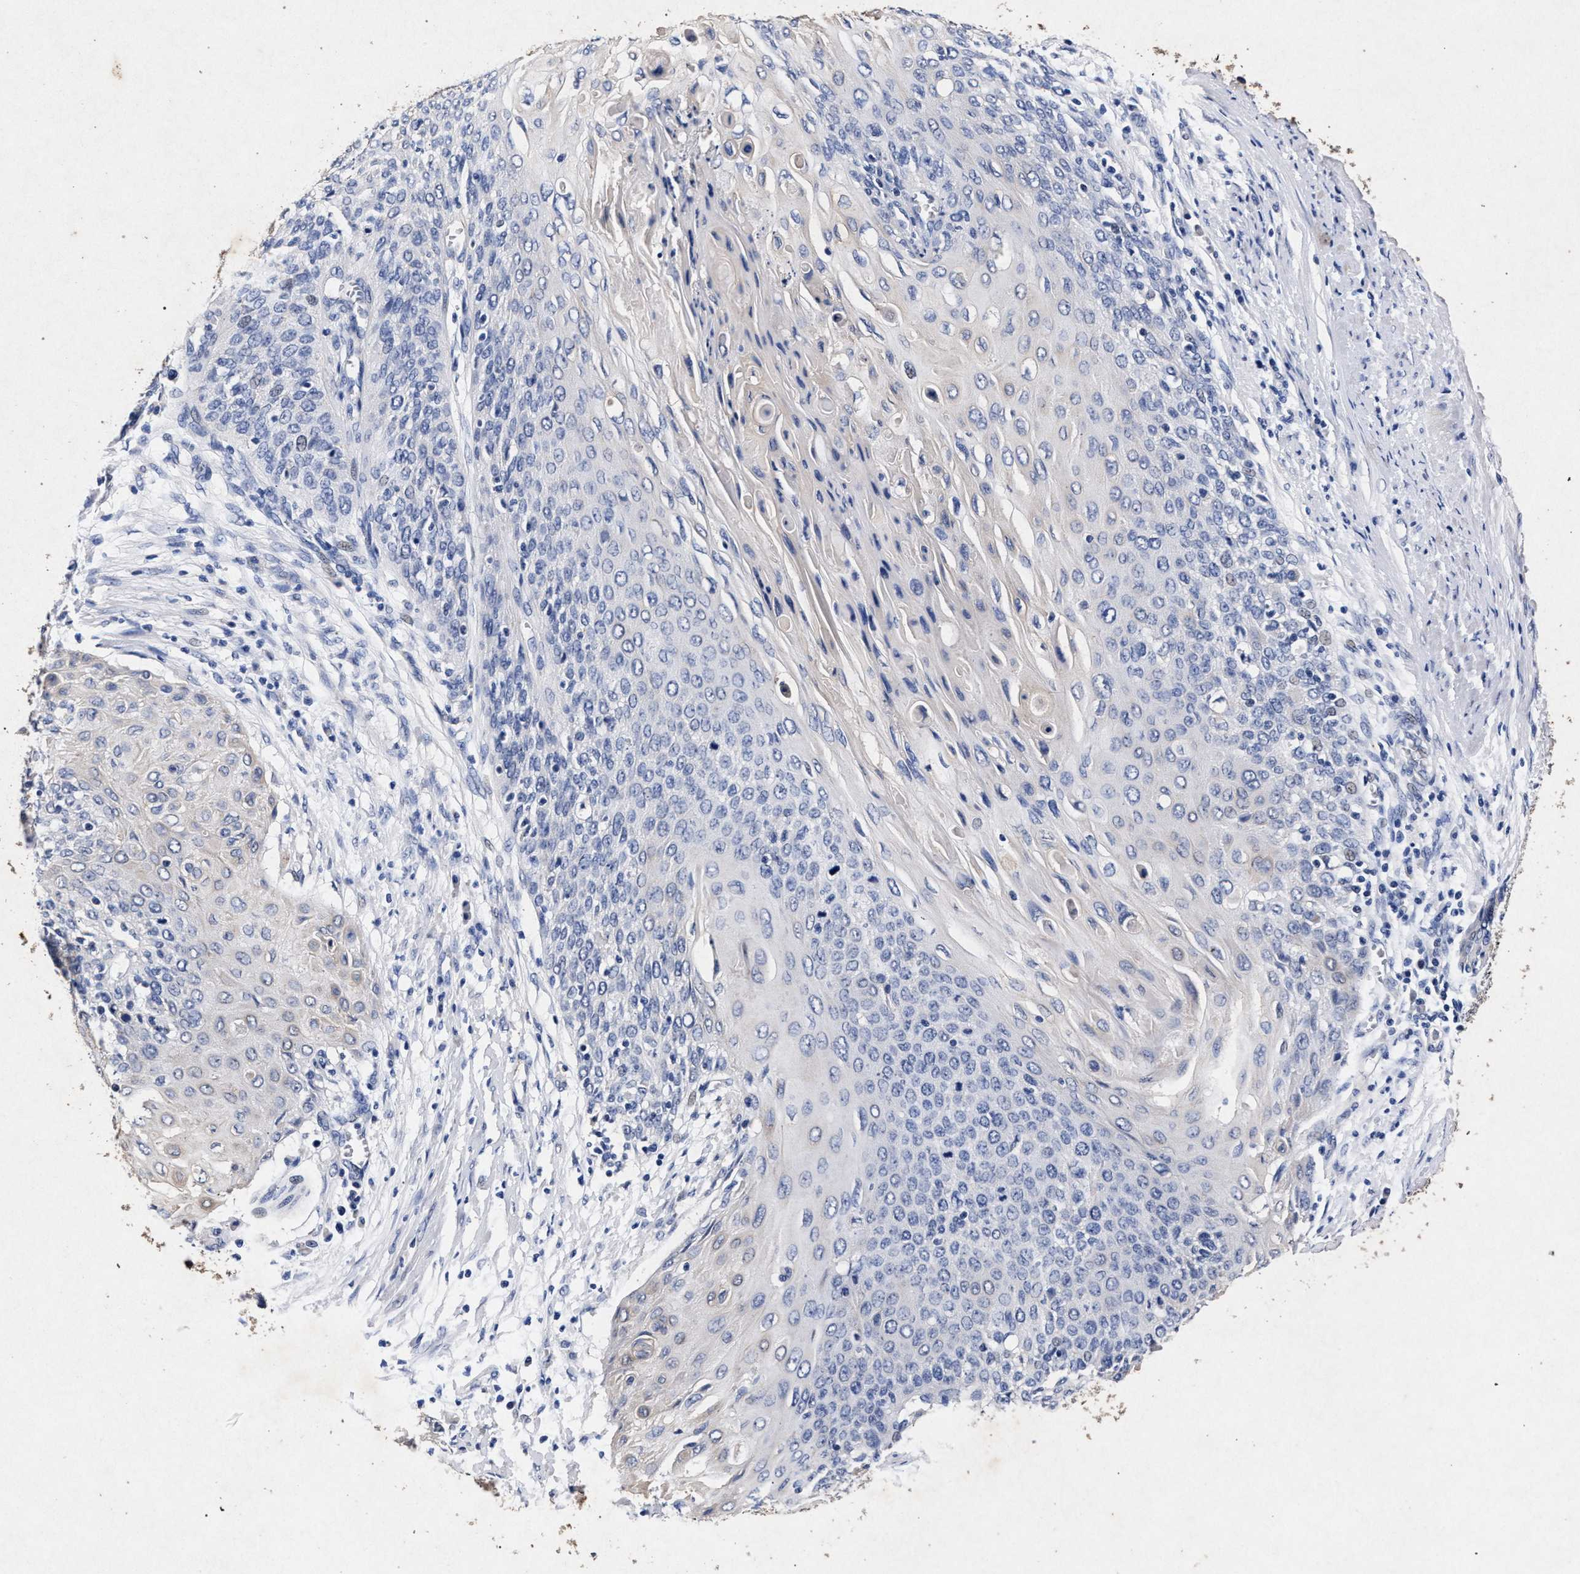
{"staining": {"intensity": "negative", "quantity": "none", "location": "none"}, "tissue": "cervical cancer", "cell_type": "Tumor cells", "image_type": "cancer", "snomed": [{"axis": "morphology", "description": "Squamous cell carcinoma, NOS"}, {"axis": "topography", "description": "Cervix"}], "caption": "There is no significant staining in tumor cells of cervical cancer. Brightfield microscopy of IHC stained with DAB (3,3'-diaminobenzidine) (brown) and hematoxylin (blue), captured at high magnification.", "gene": "ATP1A2", "patient": {"sex": "female", "age": 39}}